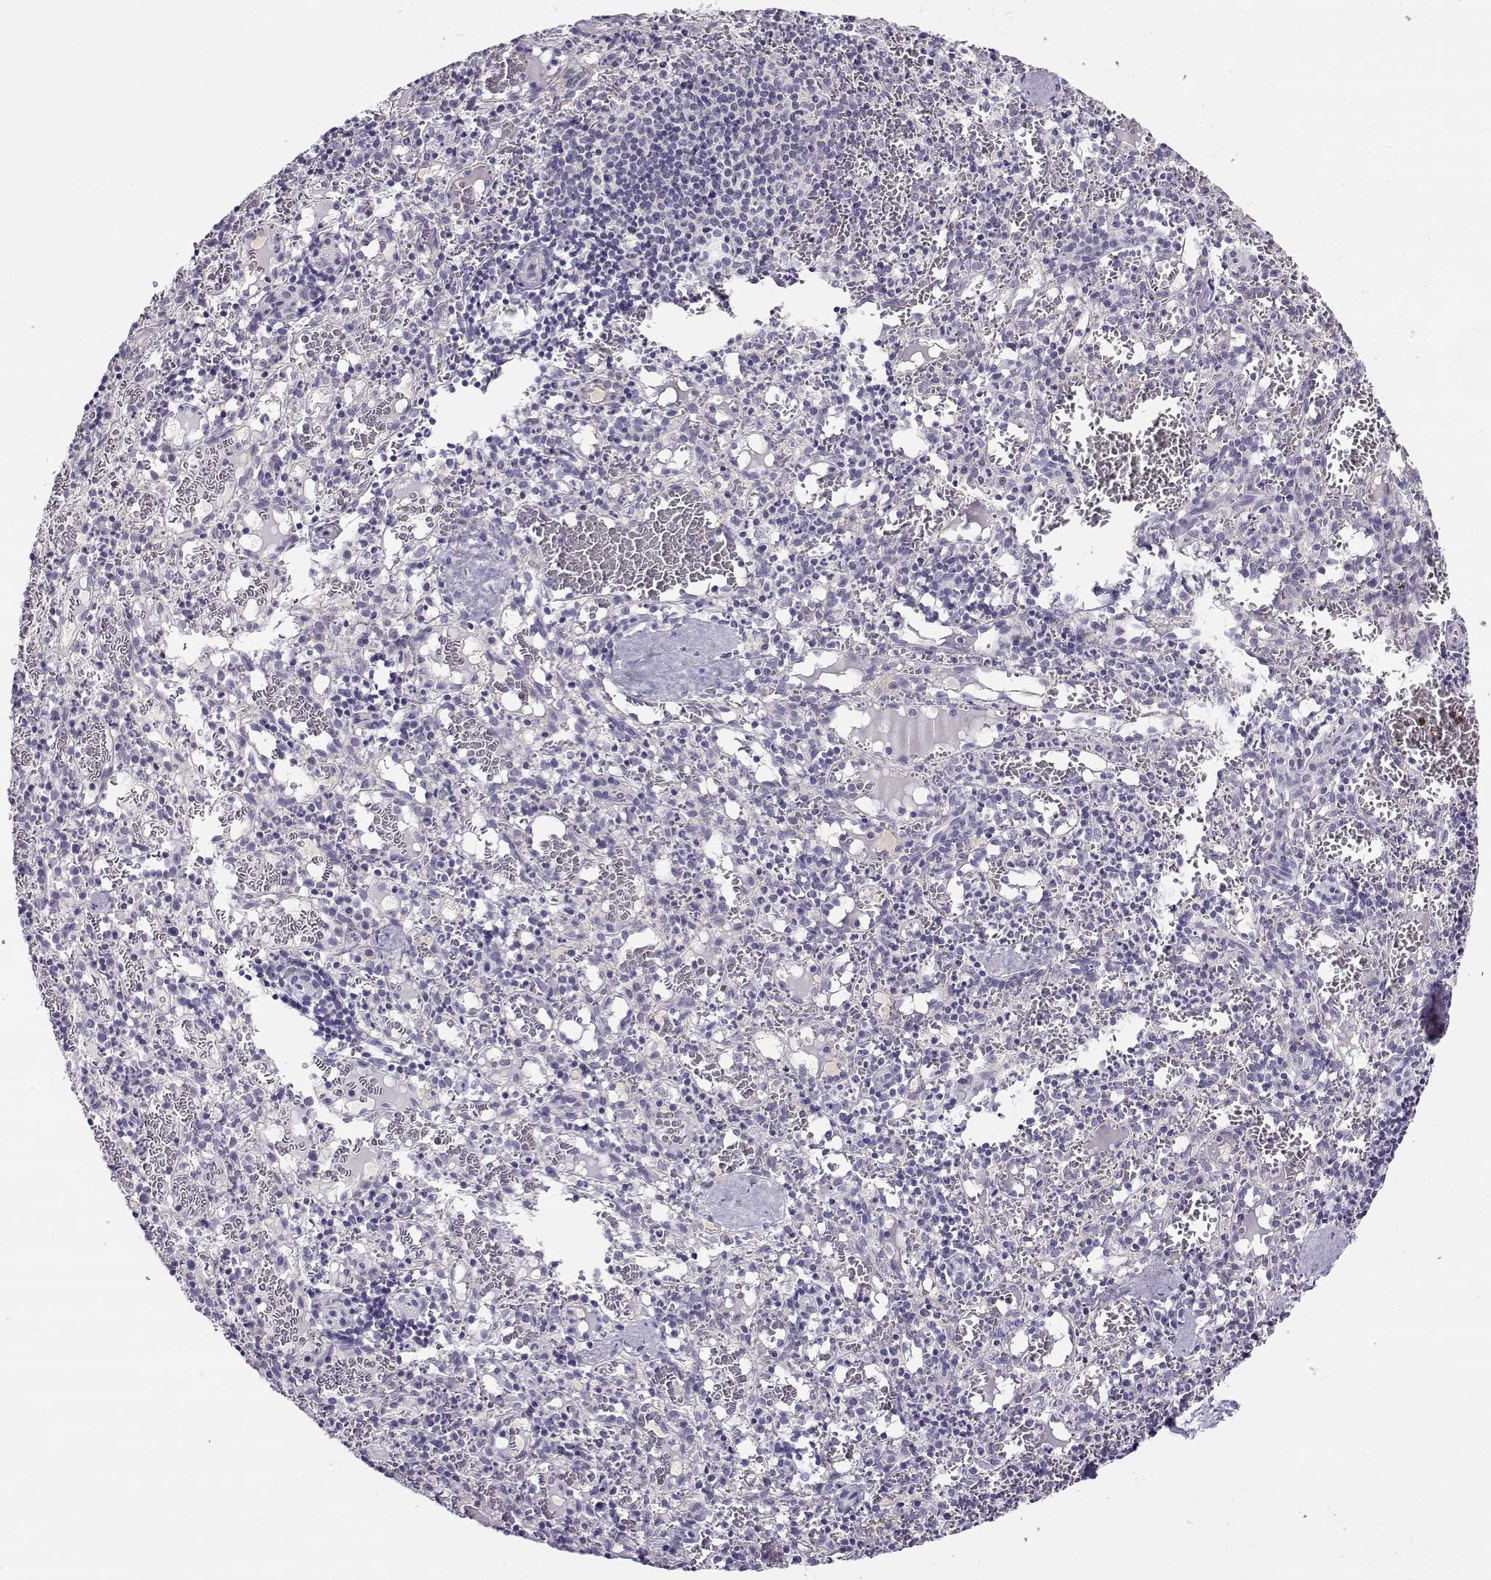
{"staining": {"intensity": "negative", "quantity": "none", "location": "none"}, "tissue": "spleen", "cell_type": "Cells in red pulp", "image_type": "normal", "snomed": [{"axis": "morphology", "description": "Normal tissue, NOS"}, {"axis": "topography", "description": "Spleen"}], "caption": "The histopathology image demonstrates no staining of cells in red pulp in normal spleen. (Immunohistochemistry, brightfield microscopy, high magnification).", "gene": "FEZF1", "patient": {"sex": "male", "age": 11}}